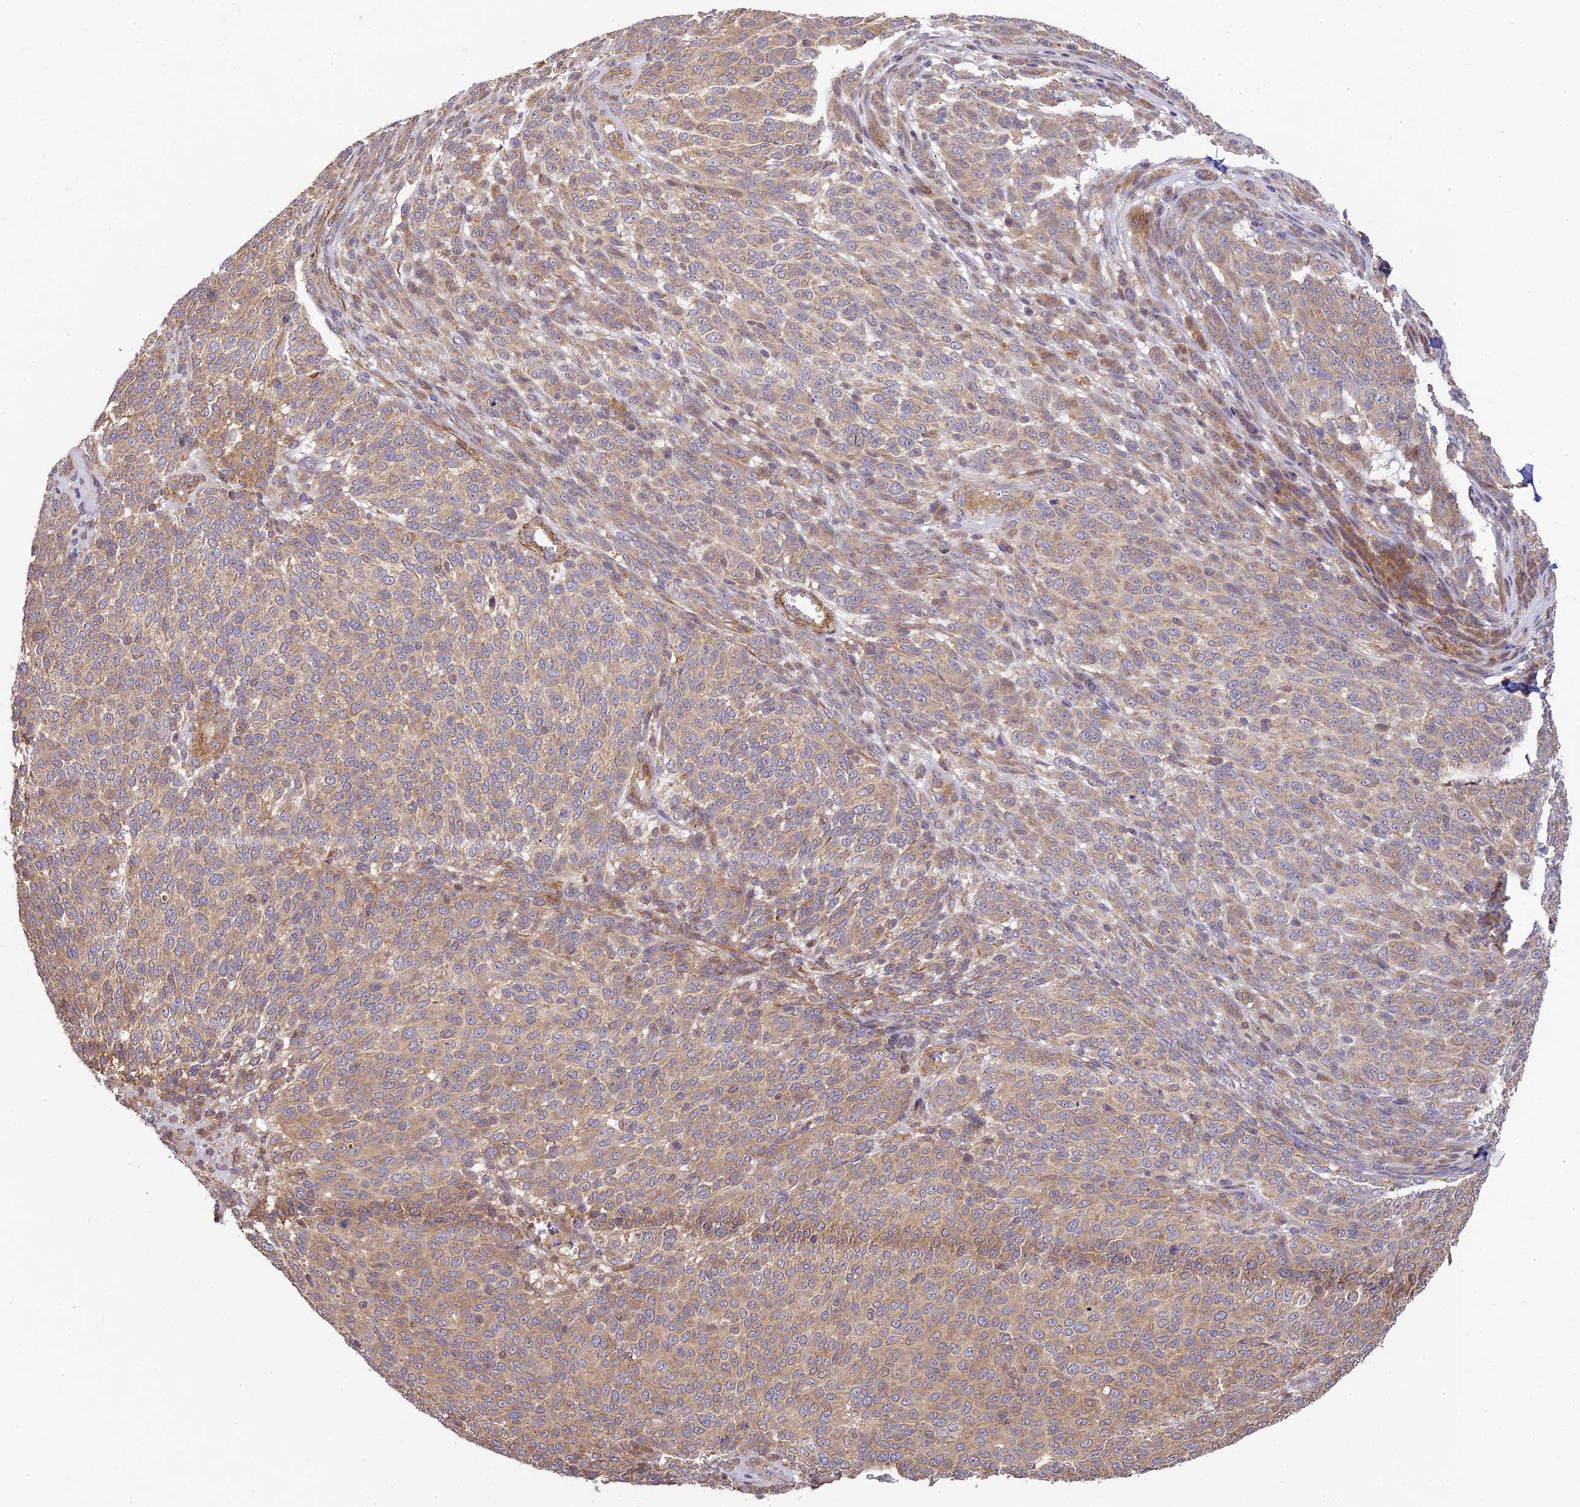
{"staining": {"intensity": "weak", "quantity": ">75%", "location": "cytoplasmic/membranous"}, "tissue": "melanoma", "cell_type": "Tumor cells", "image_type": "cancer", "snomed": [{"axis": "morphology", "description": "Malignant melanoma, NOS"}, {"axis": "topography", "description": "Skin"}], "caption": "IHC micrograph of neoplastic tissue: melanoma stained using IHC exhibits low levels of weak protein expression localized specifically in the cytoplasmic/membranous of tumor cells, appearing as a cytoplasmic/membranous brown color.", "gene": "WDR88", "patient": {"sex": "male", "age": 49}}